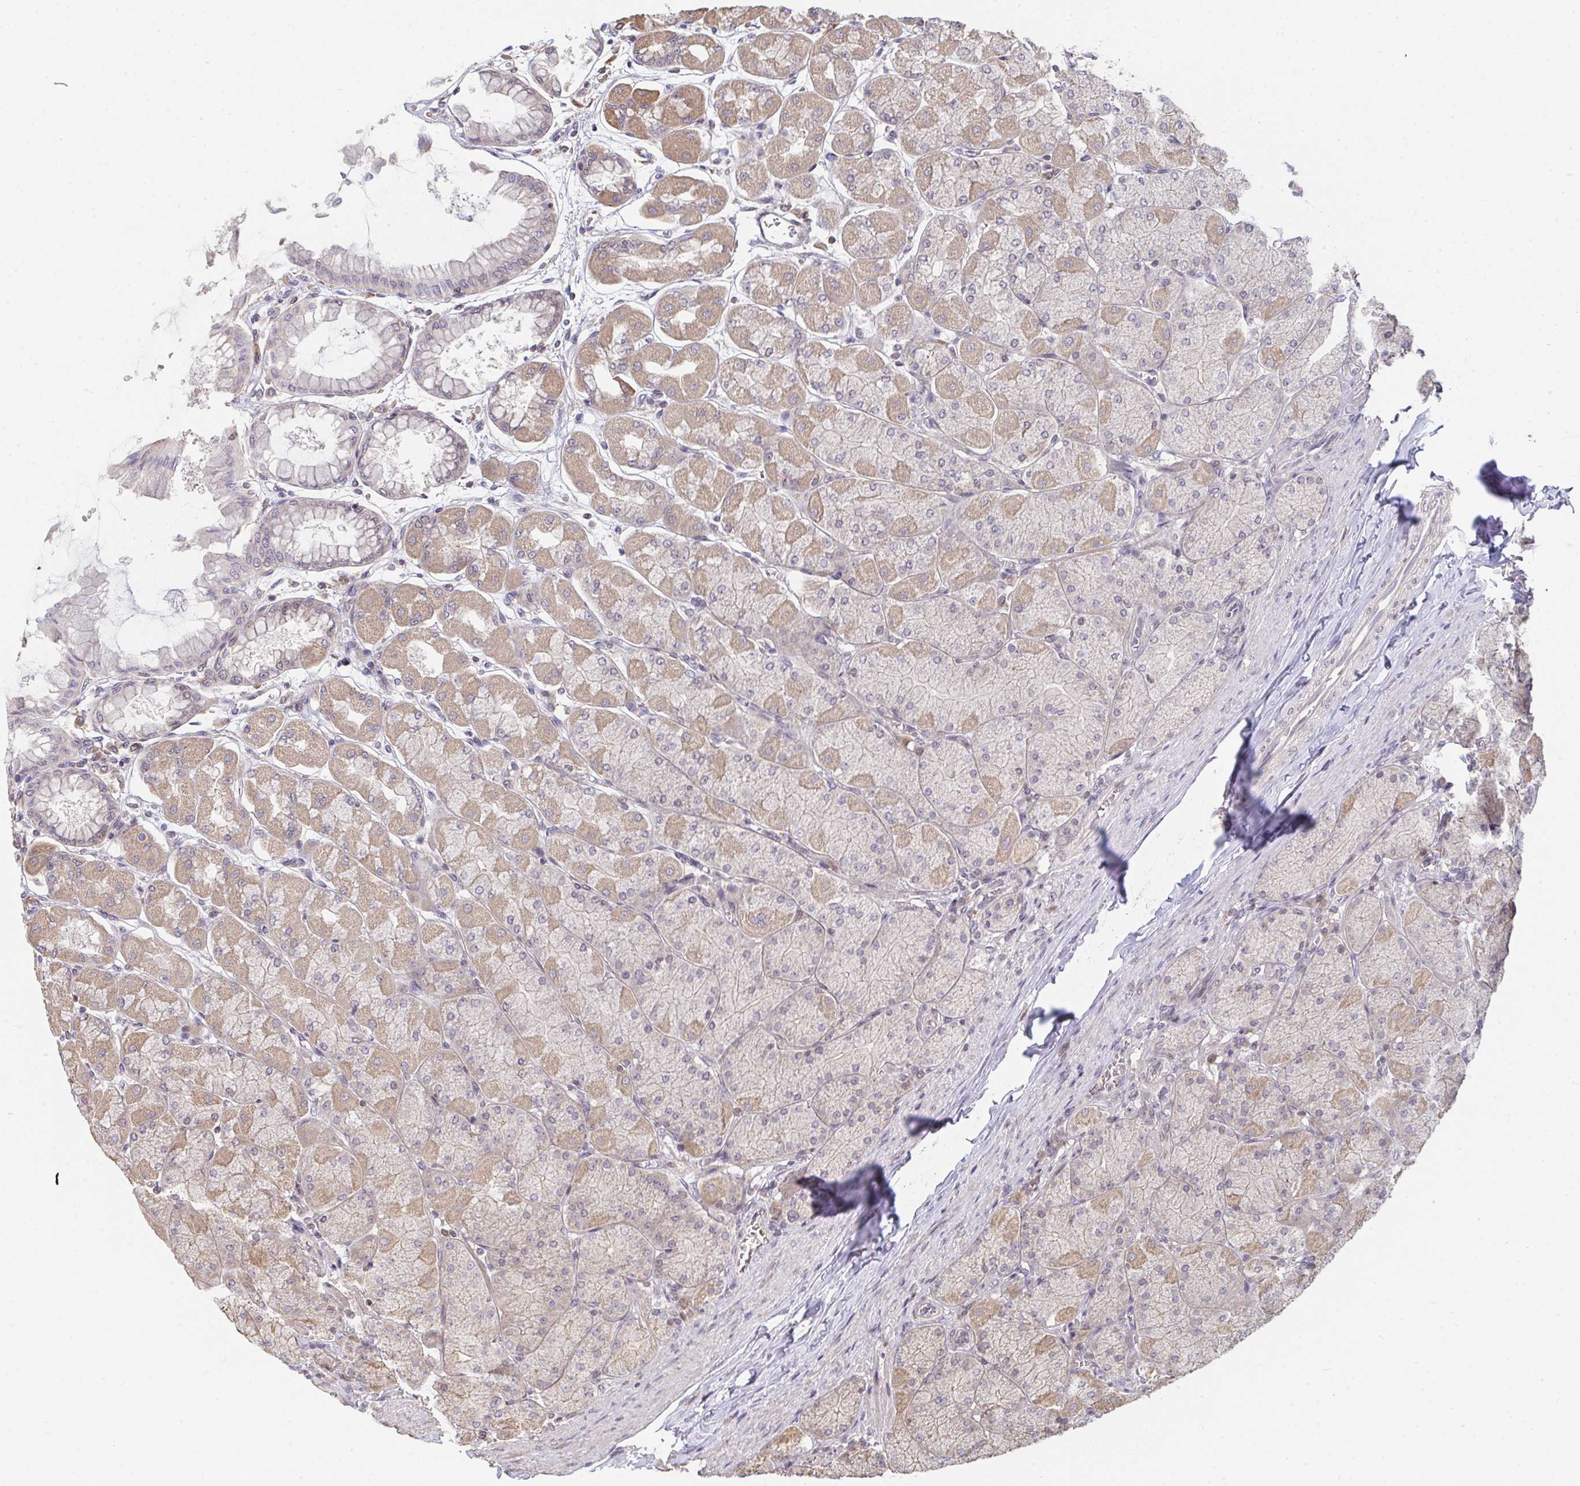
{"staining": {"intensity": "moderate", "quantity": "25%-75%", "location": "cytoplasmic/membranous"}, "tissue": "stomach", "cell_type": "Glandular cells", "image_type": "normal", "snomed": [{"axis": "morphology", "description": "Normal tissue, NOS"}, {"axis": "topography", "description": "Stomach, upper"}], "caption": "Protein expression analysis of normal stomach shows moderate cytoplasmic/membranous positivity in approximately 25%-75% of glandular cells.", "gene": "SAP30", "patient": {"sex": "female", "age": 56}}